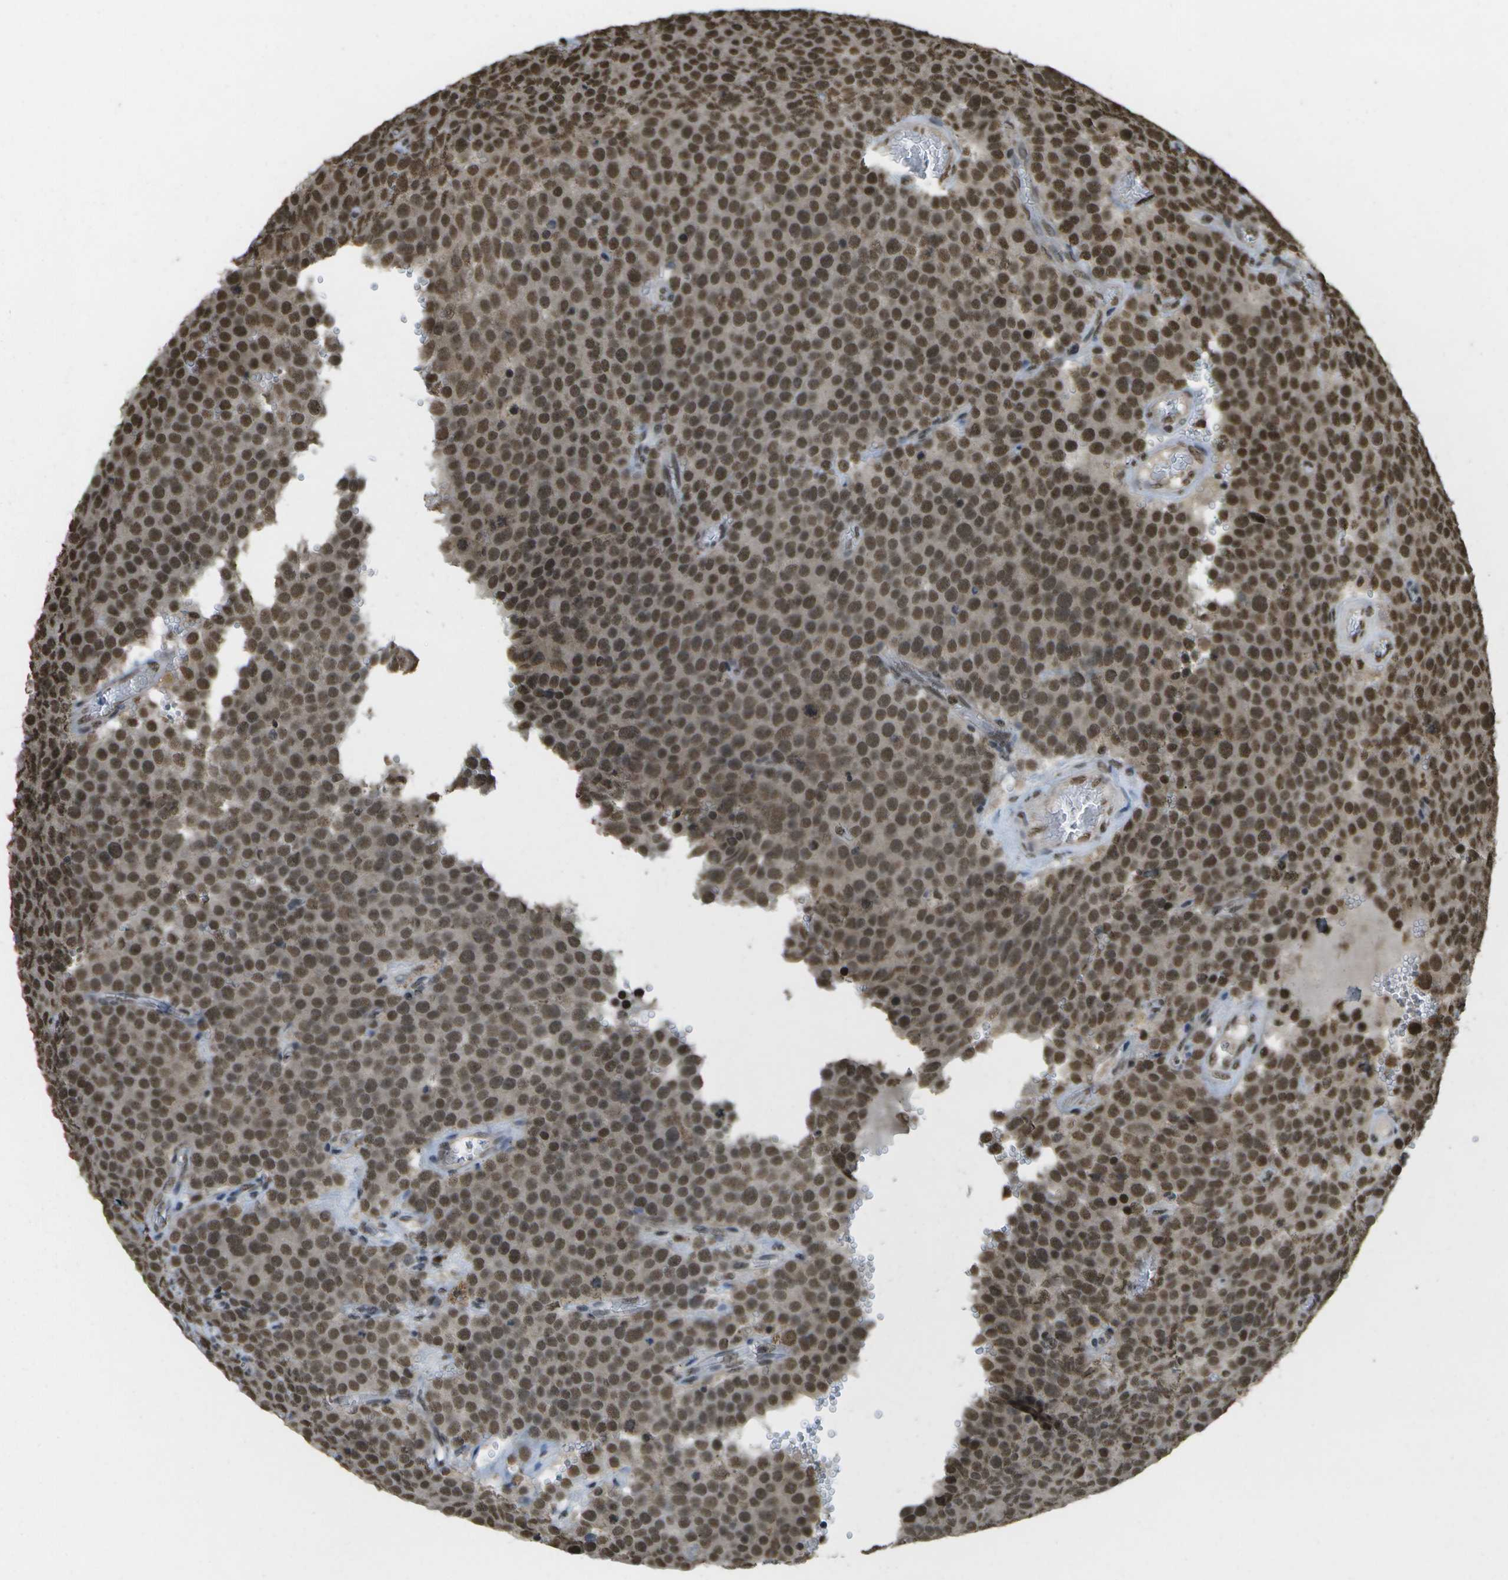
{"staining": {"intensity": "moderate", "quantity": "25%-75%", "location": "nuclear"}, "tissue": "testis cancer", "cell_type": "Tumor cells", "image_type": "cancer", "snomed": [{"axis": "morphology", "description": "Normal tissue, NOS"}, {"axis": "morphology", "description": "Seminoma, NOS"}, {"axis": "topography", "description": "Testis"}], "caption": "A medium amount of moderate nuclear staining is seen in approximately 25%-75% of tumor cells in seminoma (testis) tissue. The staining was performed using DAB (3,3'-diaminobenzidine), with brown indicating positive protein expression. Nuclei are stained blue with hematoxylin.", "gene": "SPEN", "patient": {"sex": "male", "age": 71}}